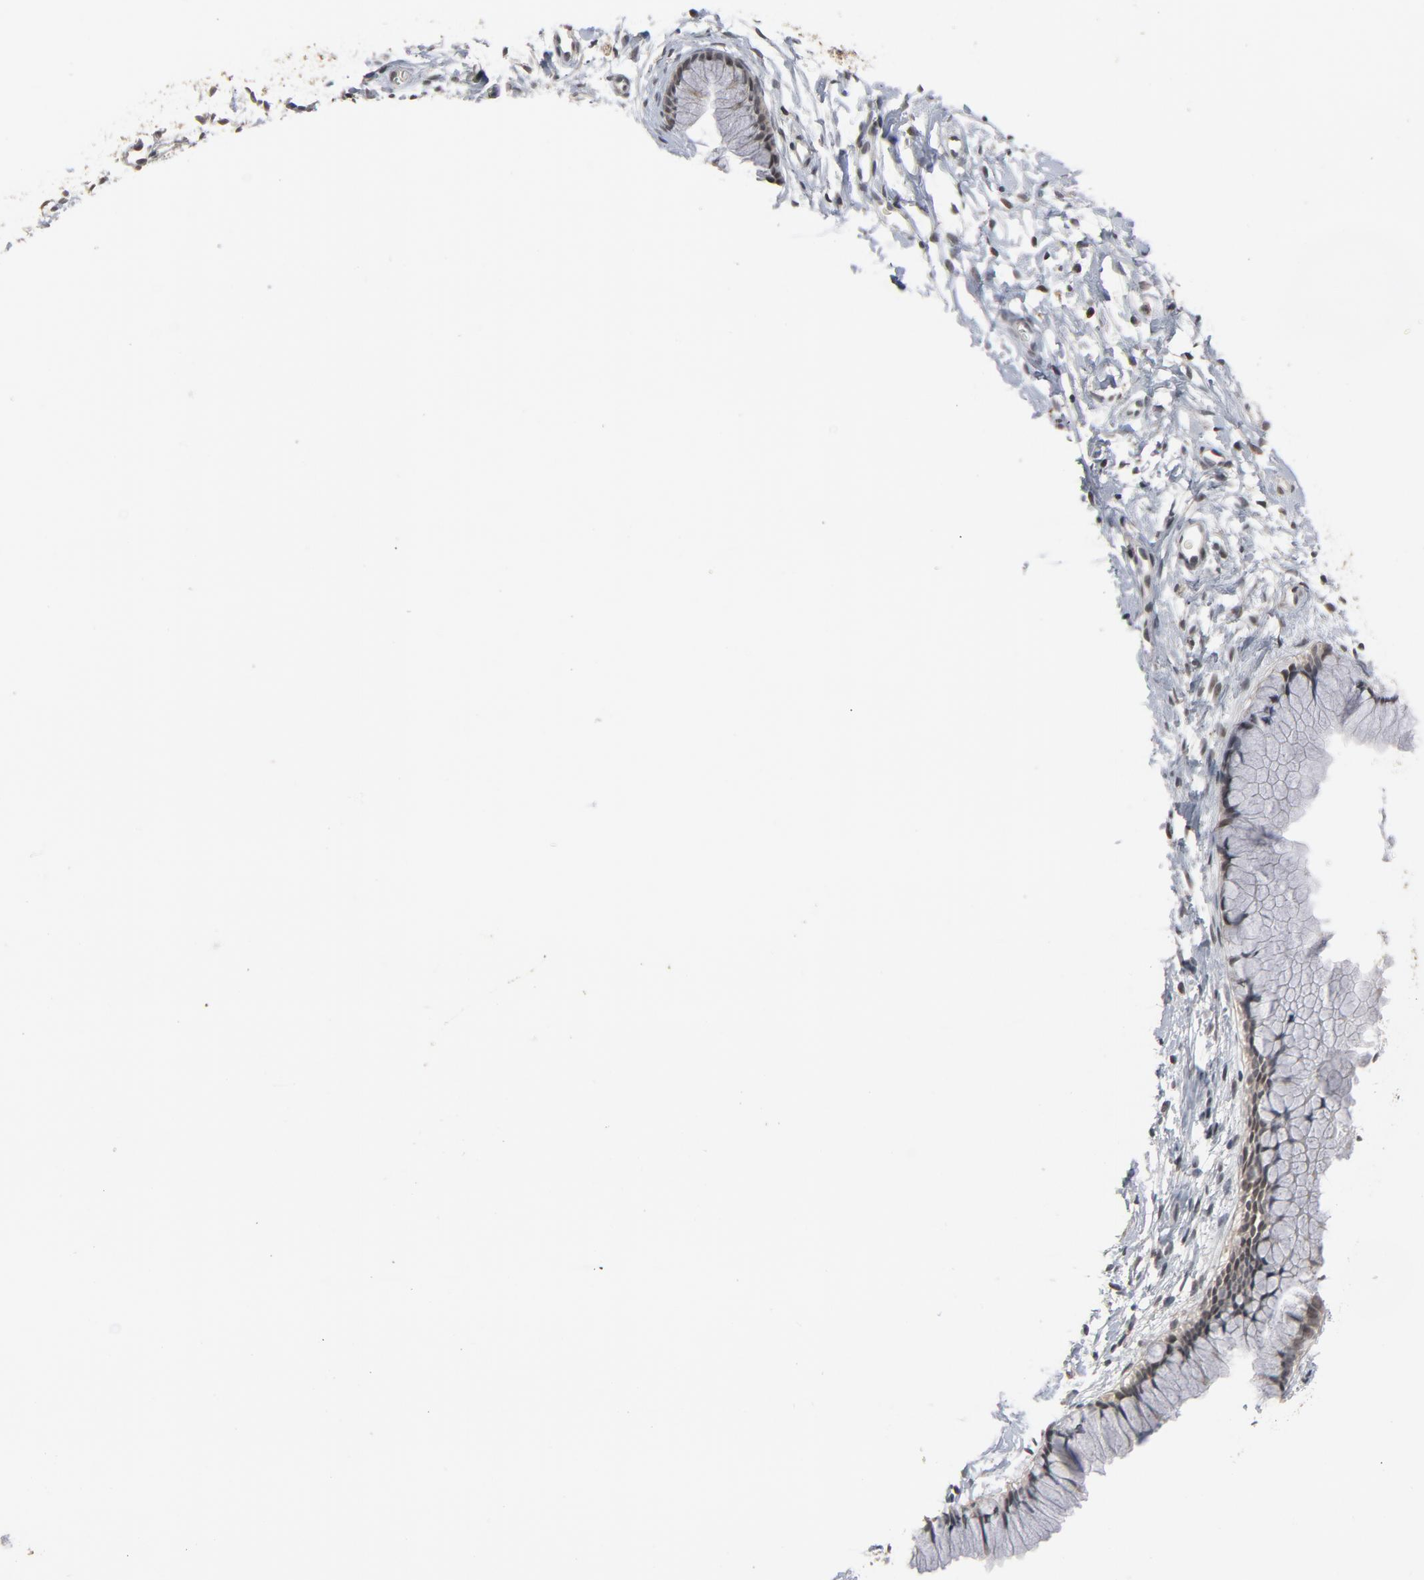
{"staining": {"intensity": "negative", "quantity": "none", "location": "none"}, "tissue": "cervix", "cell_type": "Glandular cells", "image_type": "normal", "snomed": [{"axis": "morphology", "description": "Normal tissue, NOS"}, {"axis": "topography", "description": "Cervix"}], "caption": "Immunohistochemistry micrograph of benign cervix: cervix stained with DAB displays no significant protein expression in glandular cells. Brightfield microscopy of IHC stained with DAB (3,3'-diaminobenzidine) (brown) and hematoxylin (blue), captured at high magnification.", "gene": "MT3", "patient": {"sex": "female", "age": 46}}